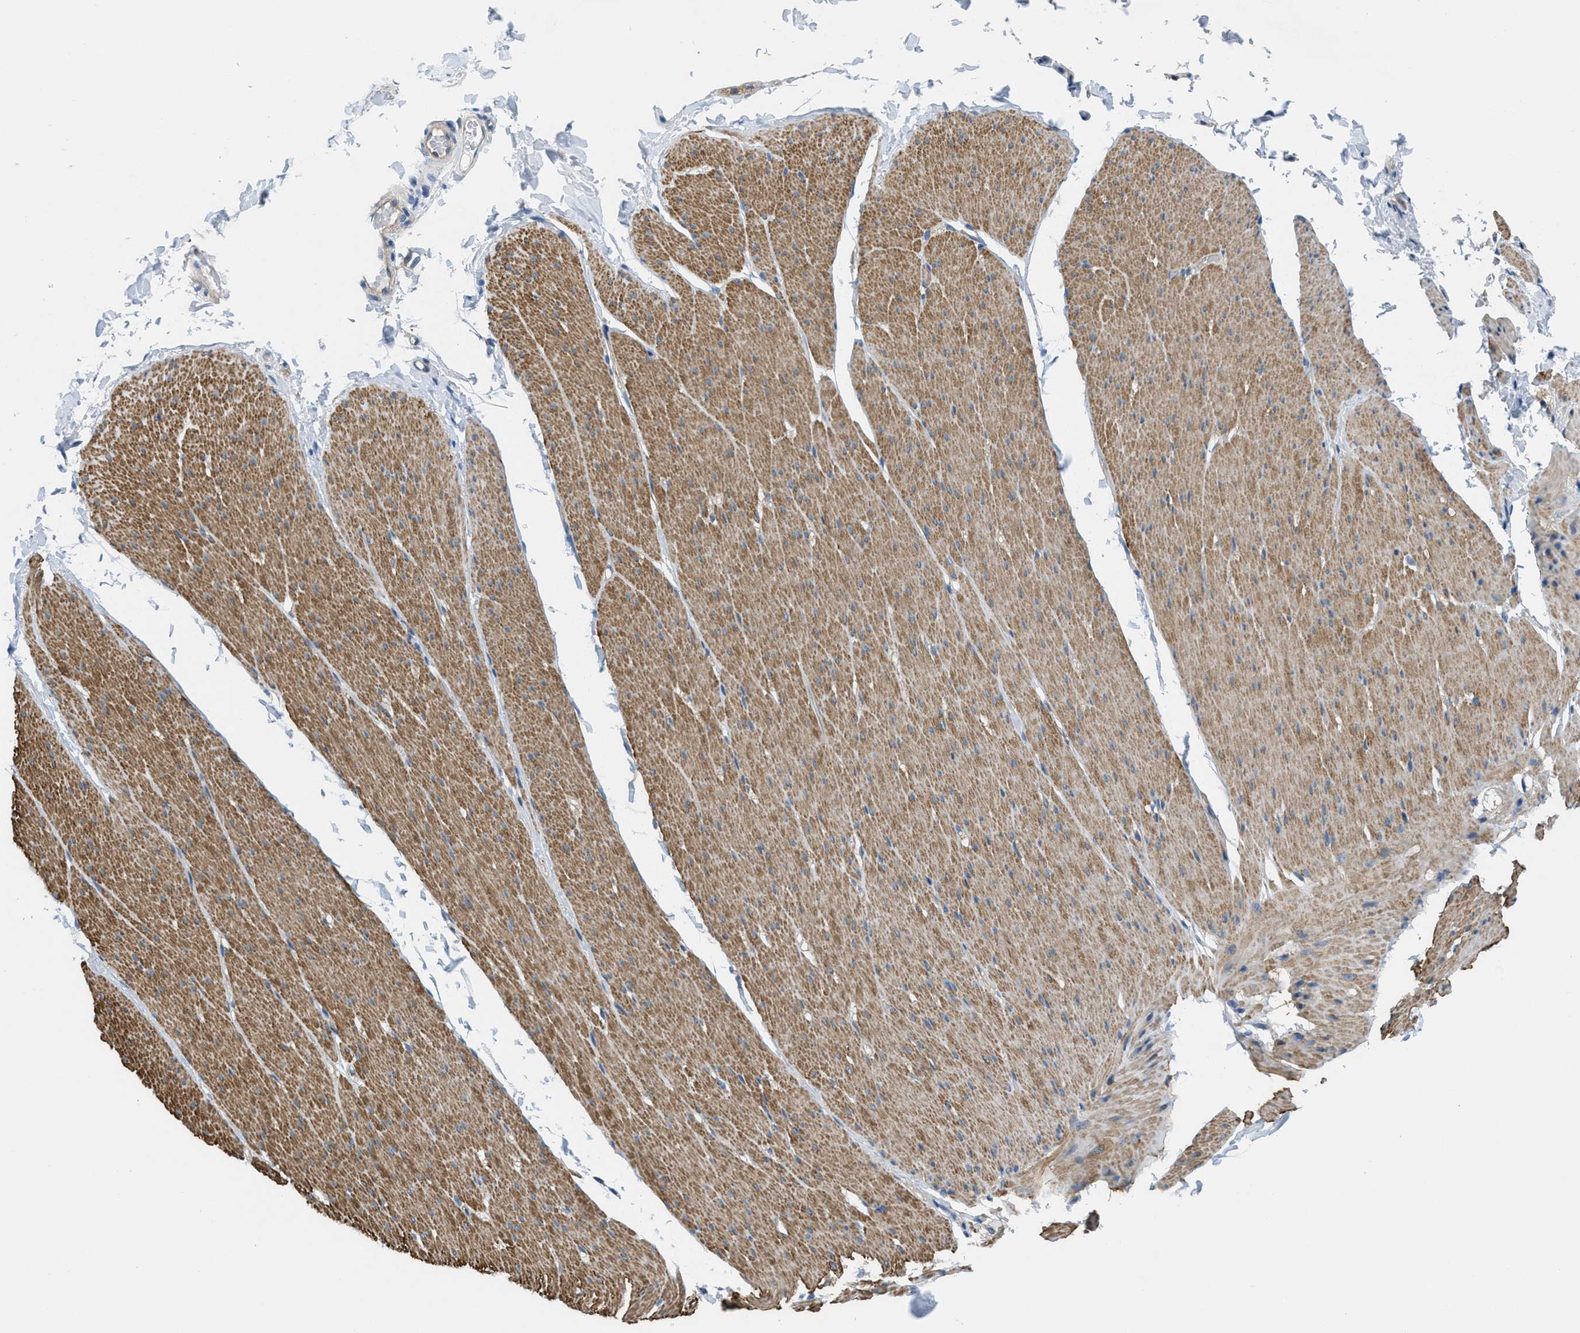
{"staining": {"intensity": "moderate", "quantity": ">75%", "location": "cytoplasmic/membranous"}, "tissue": "smooth muscle", "cell_type": "Smooth muscle cells", "image_type": "normal", "snomed": [{"axis": "morphology", "description": "Normal tissue, NOS"}, {"axis": "topography", "description": "Smooth muscle"}, {"axis": "topography", "description": "Colon"}], "caption": "An immunohistochemistry histopathology image of normal tissue is shown. Protein staining in brown highlights moderate cytoplasmic/membranous positivity in smooth muscle within smooth muscle cells.", "gene": "PIP5K1C", "patient": {"sex": "male", "age": 67}}